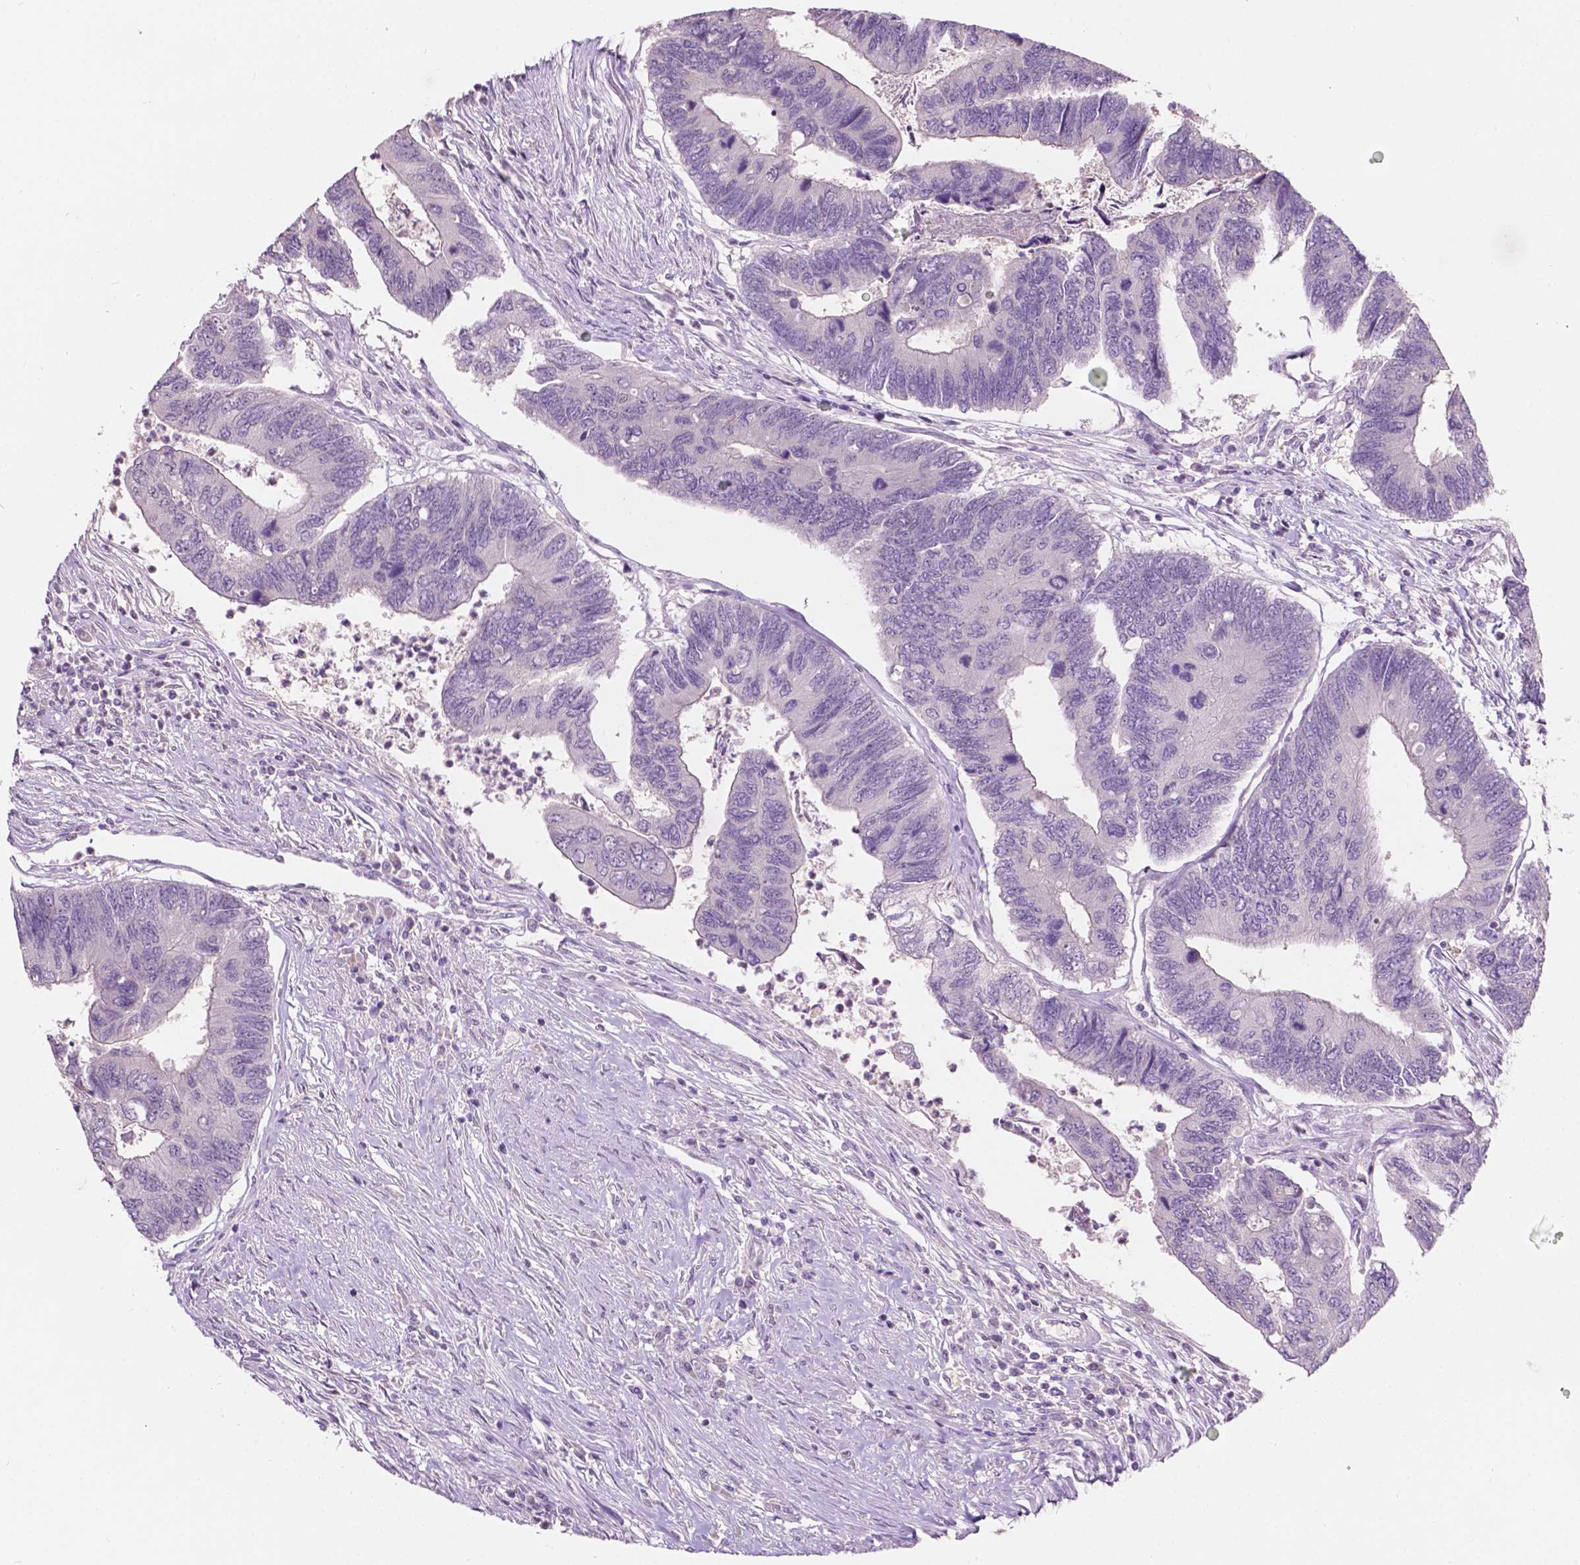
{"staining": {"intensity": "negative", "quantity": "none", "location": "none"}, "tissue": "colorectal cancer", "cell_type": "Tumor cells", "image_type": "cancer", "snomed": [{"axis": "morphology", "description": "Adenocarcinoma, NOS"}, {"axis": "topography", "description": "Colon"}], "caption": "The image reveals no significant expression in tumor cells of colorectal cancer.", "gene": "TM6SF2", "patient": {"sex": "female", "age": 67}}